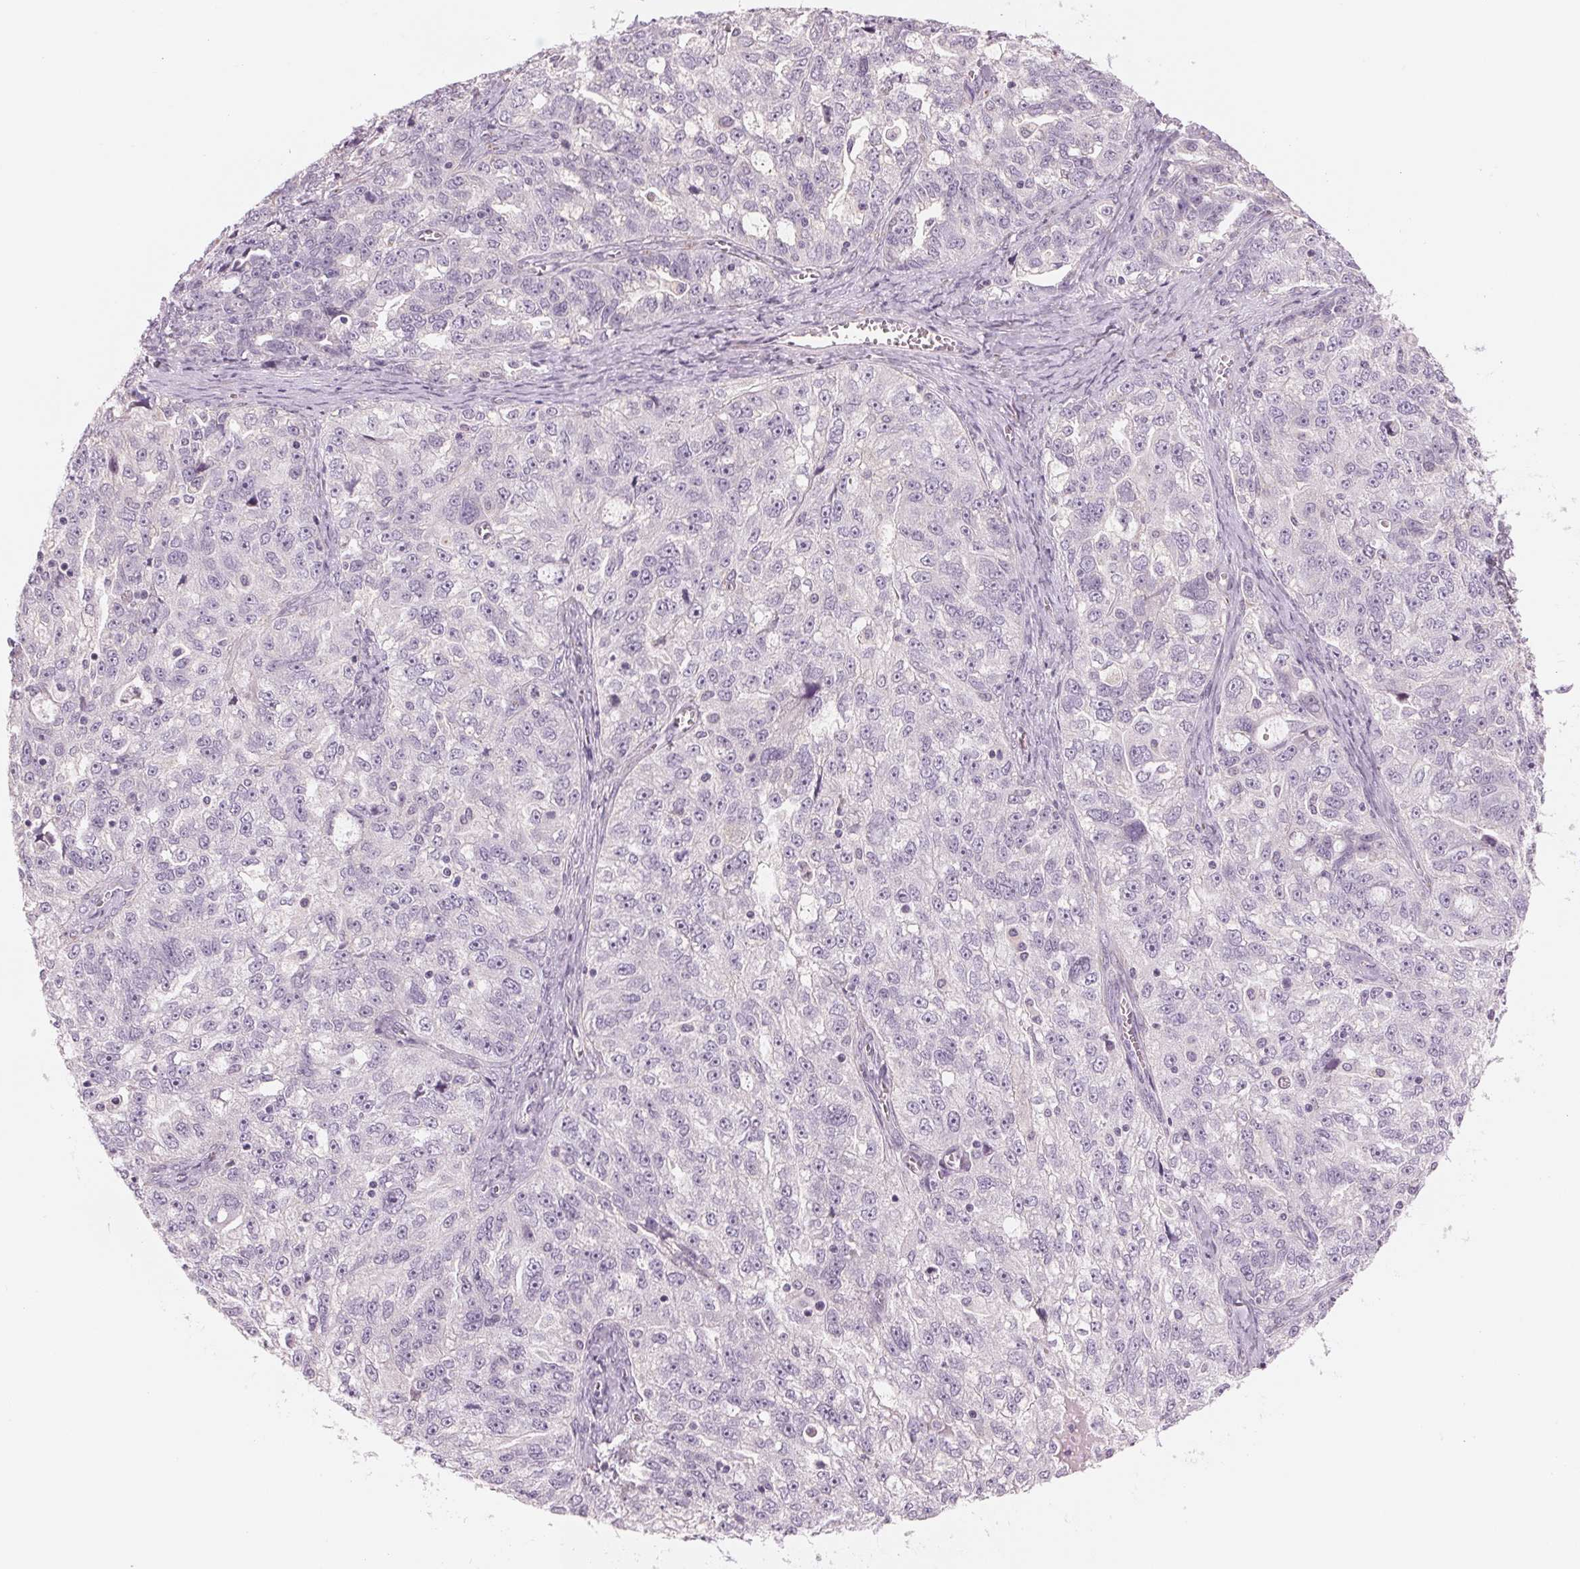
{"staining": {"intensity": "negative", "quantity": "none", "location": "none"}, "tissue": "ovarian cancer", "cell_type": "Tumor cells", "image_type": "cancer", "snomed": [{"axis": "morphology", "description": "Cystadenocarcinoma, serous, NOS"}, {"axis": "topography", "description": "Ovary"}], "caption": "Ovarian serous cystadenocarcinoma was stained to show a protein in brown. There is no significant staining in tumor cells.", "gene": "IL9R", "patient": {"sex": "female", "age": 51}}